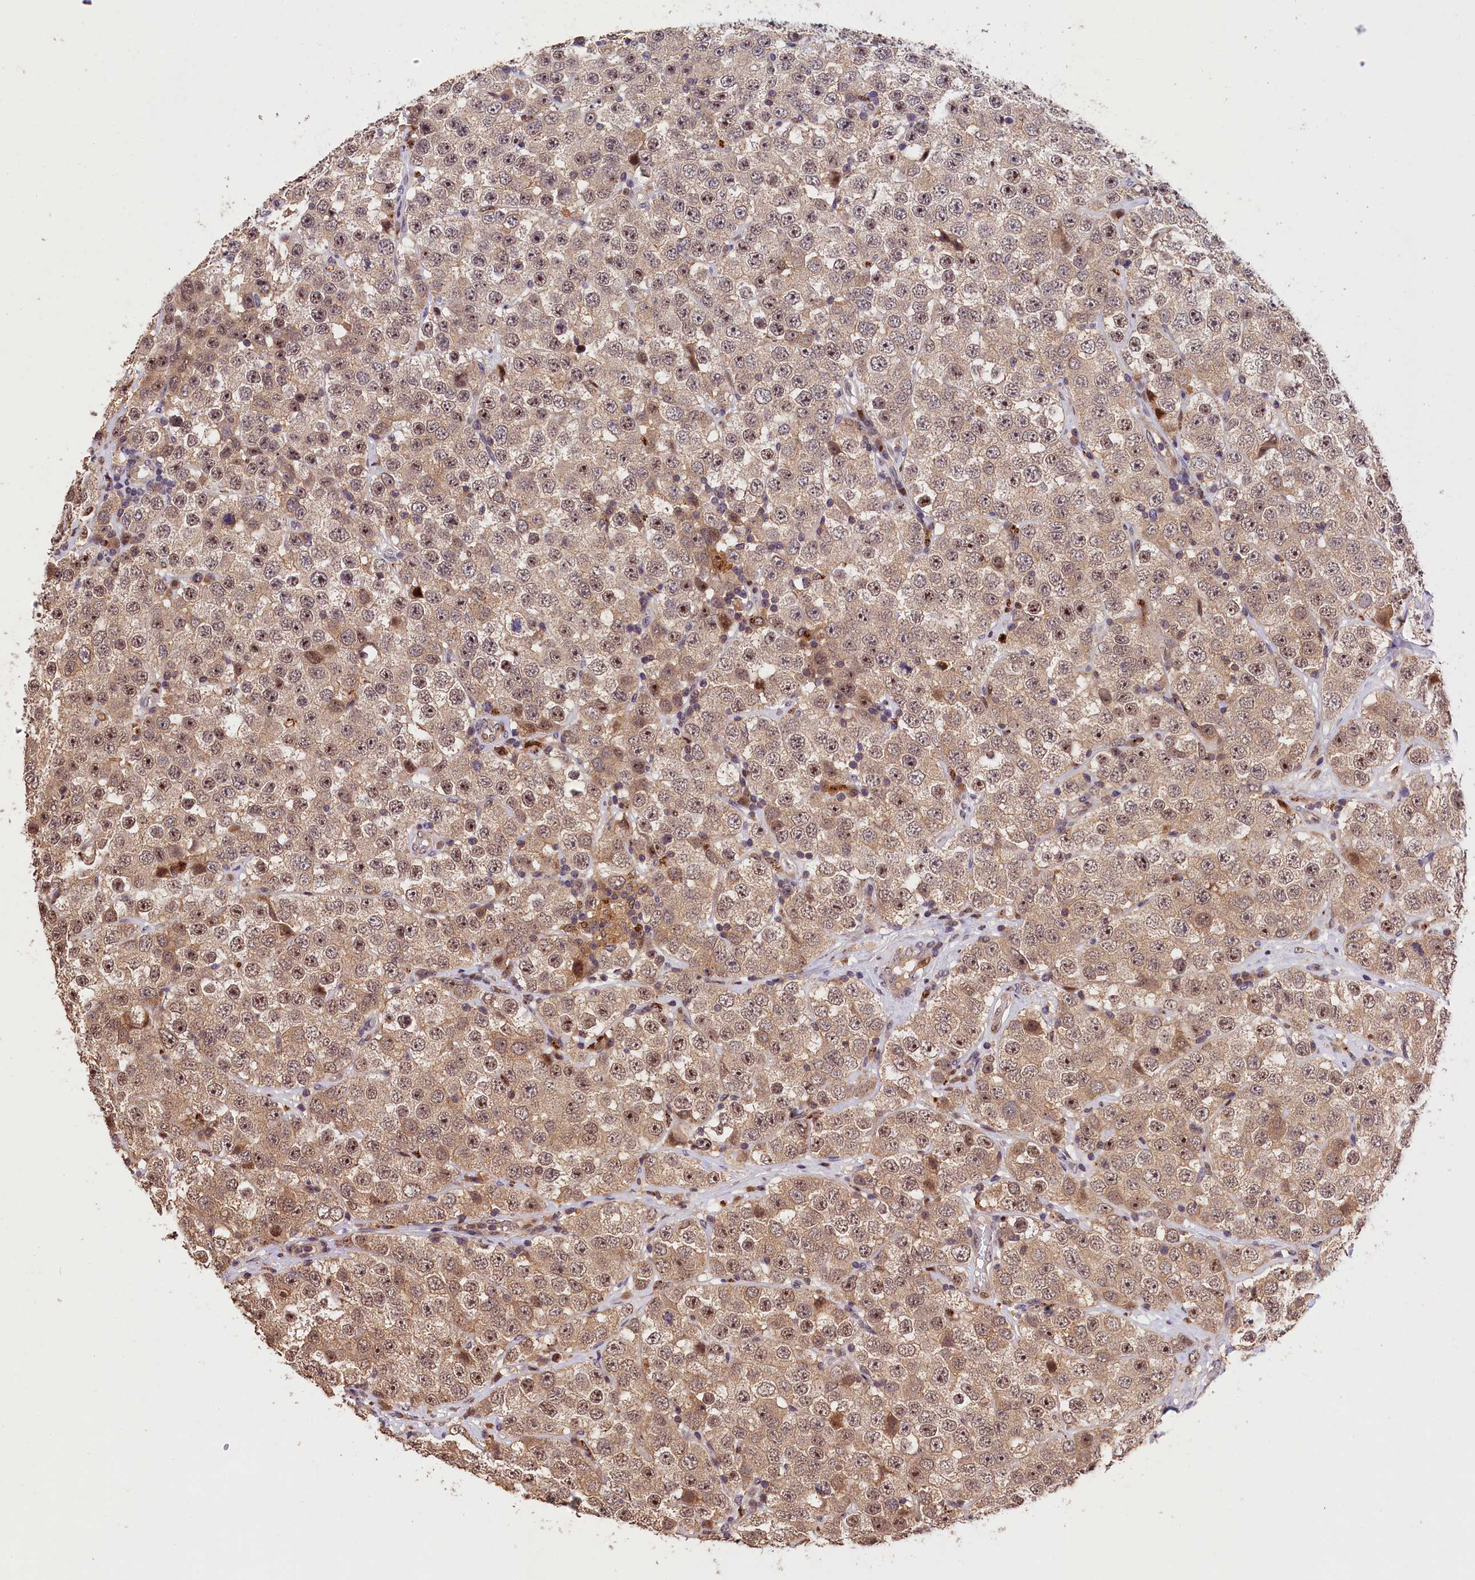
{"staining": {"intensity": "moderate", "quantity": ">75%", "location": "cytoplasmic/membranous,nuclear"}, "tissue": "testis cancer", "cell_type": "Tumor cells", "image_type": "cancer", "snomed": [{"axis": "morphology", "description": "Seminoma, NOS"}, {"axis": "topography", "description": "Testis"}], "caption": "This micrograph shows immunohistochemistry (IHC) staining of human seminoma (testis), with medium moderate cytoplasmic/membranous and nuclear staining in approximately >75% of tumor cells.", "gene": "PHAF1", "patient": {"sex": "male", "age": 28}}